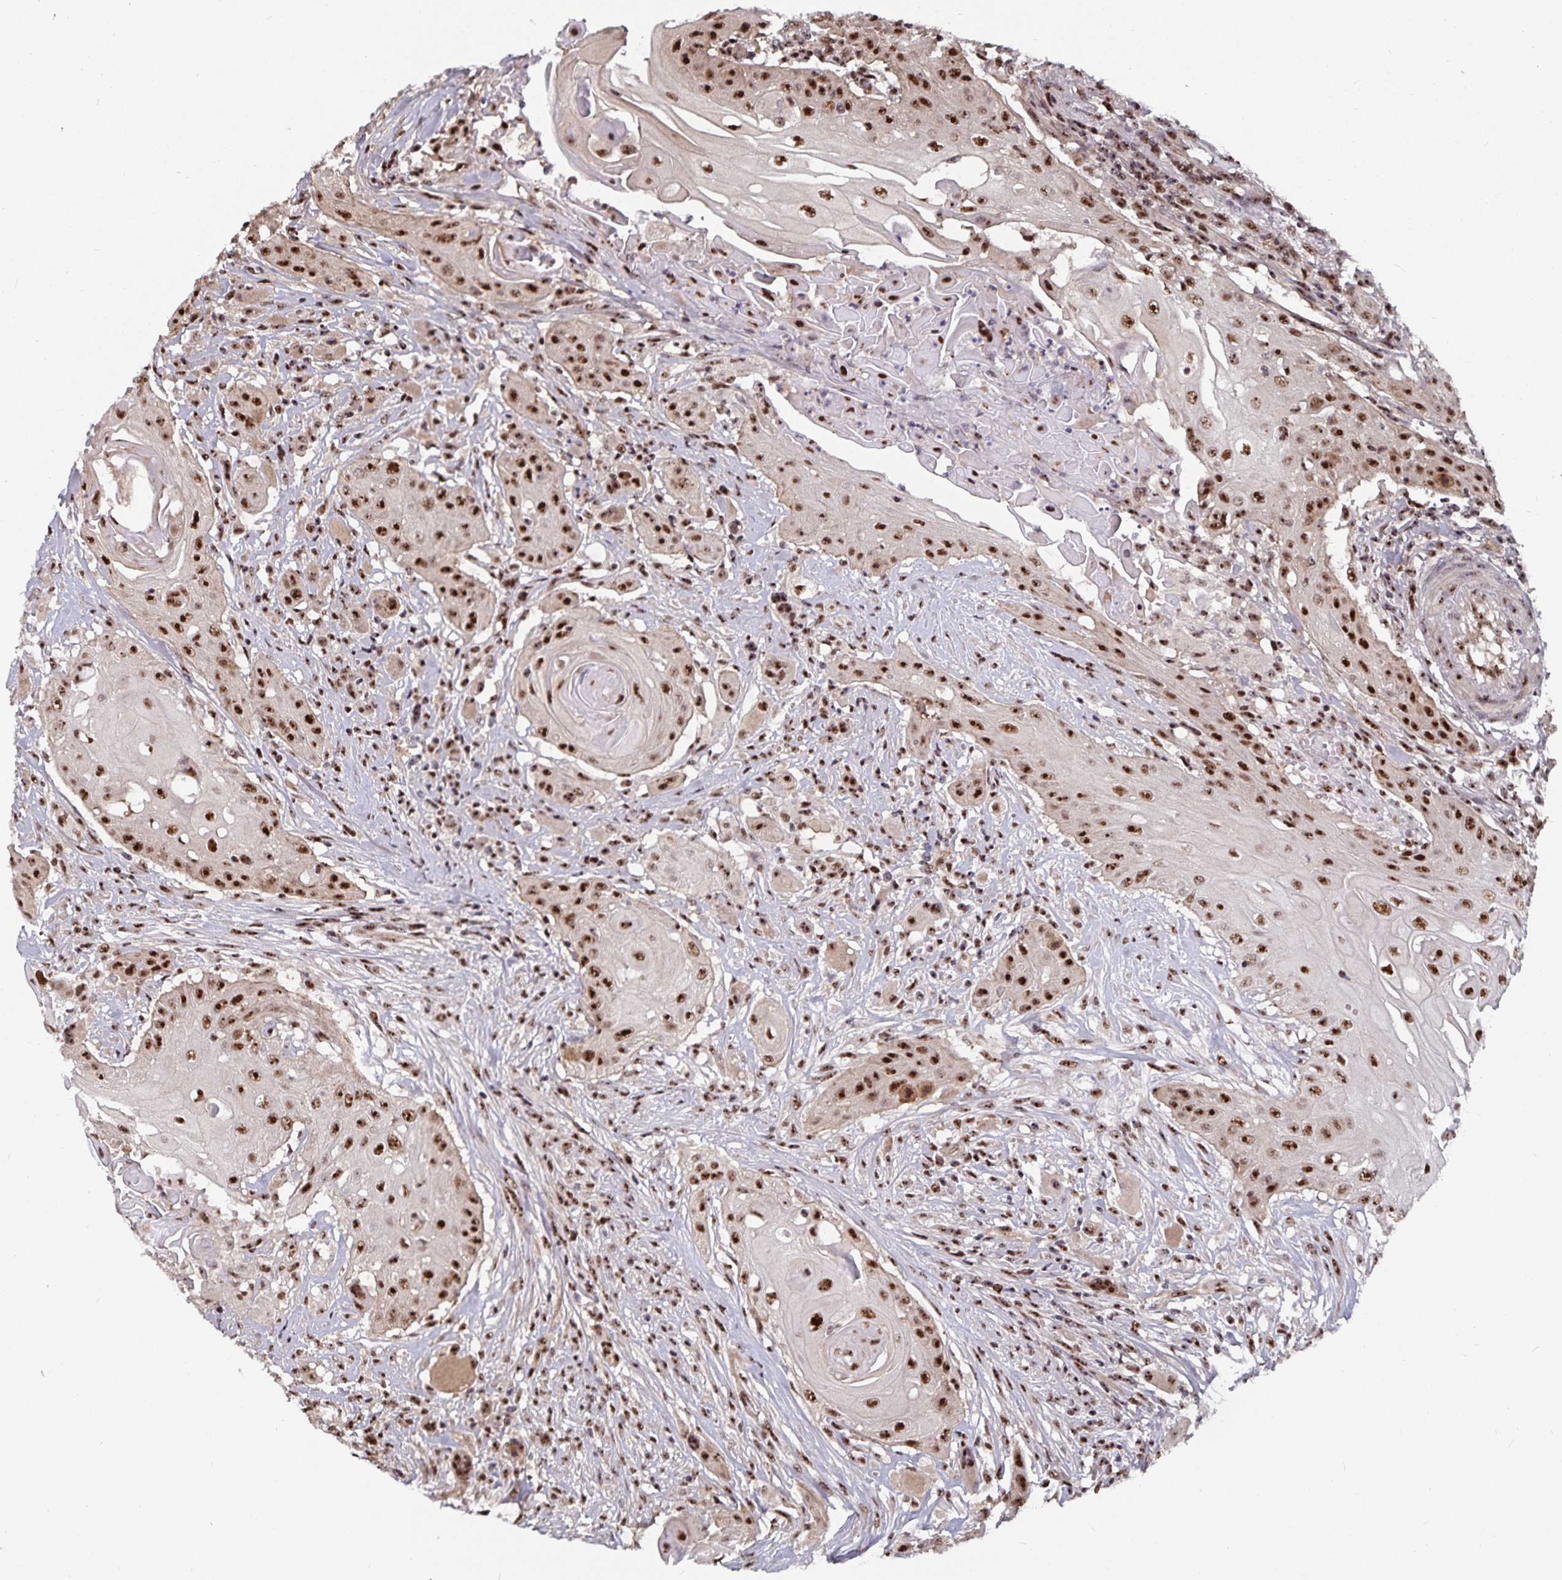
{"staining": {"intensity": "strong", "quantity": ">75%", "location": "nuclear"}, "tissue": "head and neck cancer", "cell_type": "Tumor cells", "image_type": "cancer", "snomed": [{"axis": "morphology", "description": "Squamous cell carcinoma, NOS"}, {"axis": "topography", "description": "Oral tissue"}, {"axis": "topography", "description": "Head-Neck"}, {"axis": "topography", "description": "Neck, NOS"}], "caption": "Head and neck cancer (squamous cell carcinoma) stained with a protein marker displays strong staining in tumor cells.", "gene": "LAS1L", "patient": {"sex": "female", "age": 55}}